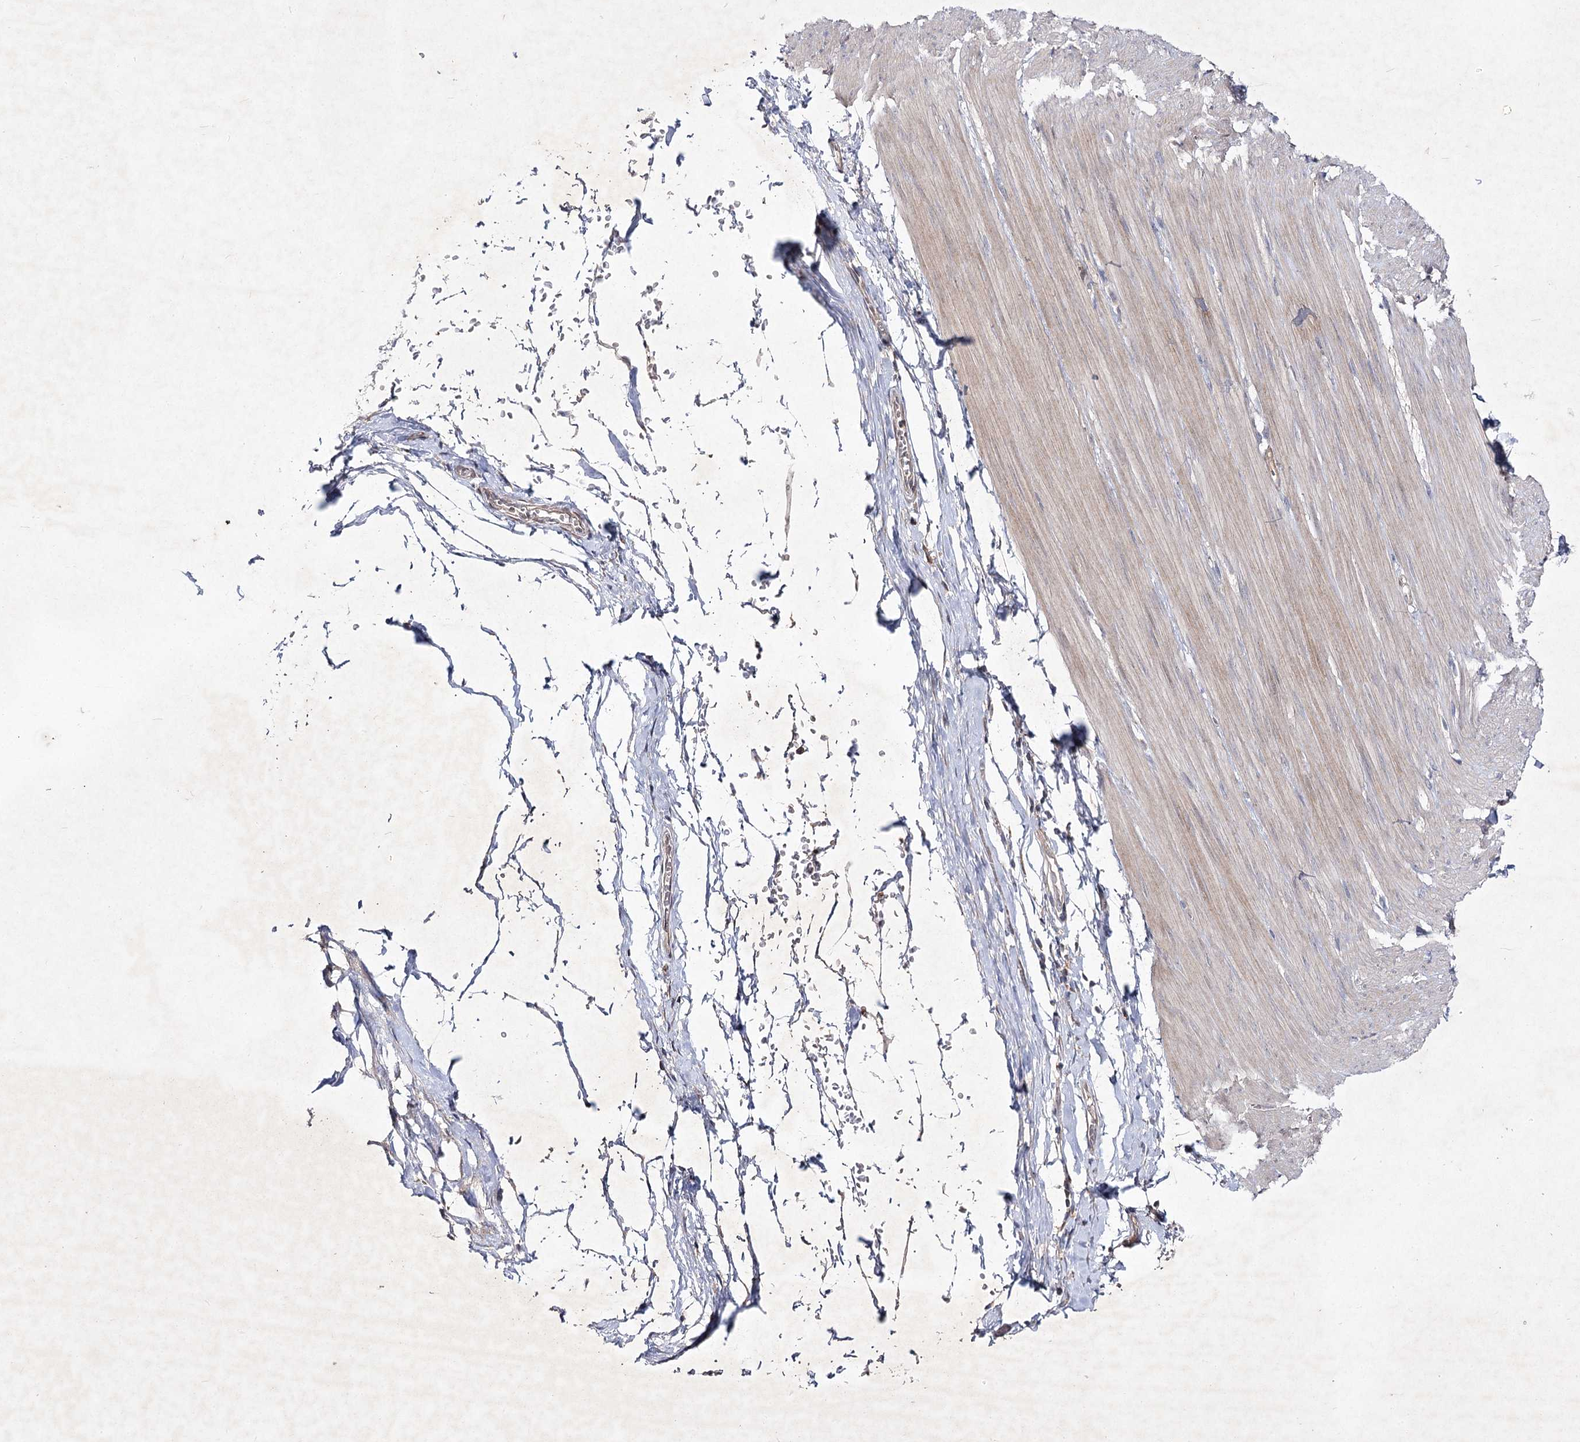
{"staining": {"intensity": "moderate", "quantity": "25%-75%", "location": "cytoplasmic/membranous"}, "tissue": "smooth muscle", "cell_type": "Smooth muscle cells", "image_type": "normal", "snomed": [{"axis": "morphology", "description": "Normal tissue, NOS"}, {"axis": "morphology", "description": "Adenocarcinoma, NOS"}, {"axis": "topography", "description": "Colon"}, {"axis": "topography", "description": "Peripheral nerve tissue"}], "caption": "Smooth muscle cells display moderate cytoplasmic/membranous staining in about 25%-75% of cells in benign smooth muscle. (brown staining indicates protein expression, while blue staining denotes nuclei).", "gene": "CIB2", "patient": {"sex": "male", "age": 14}}